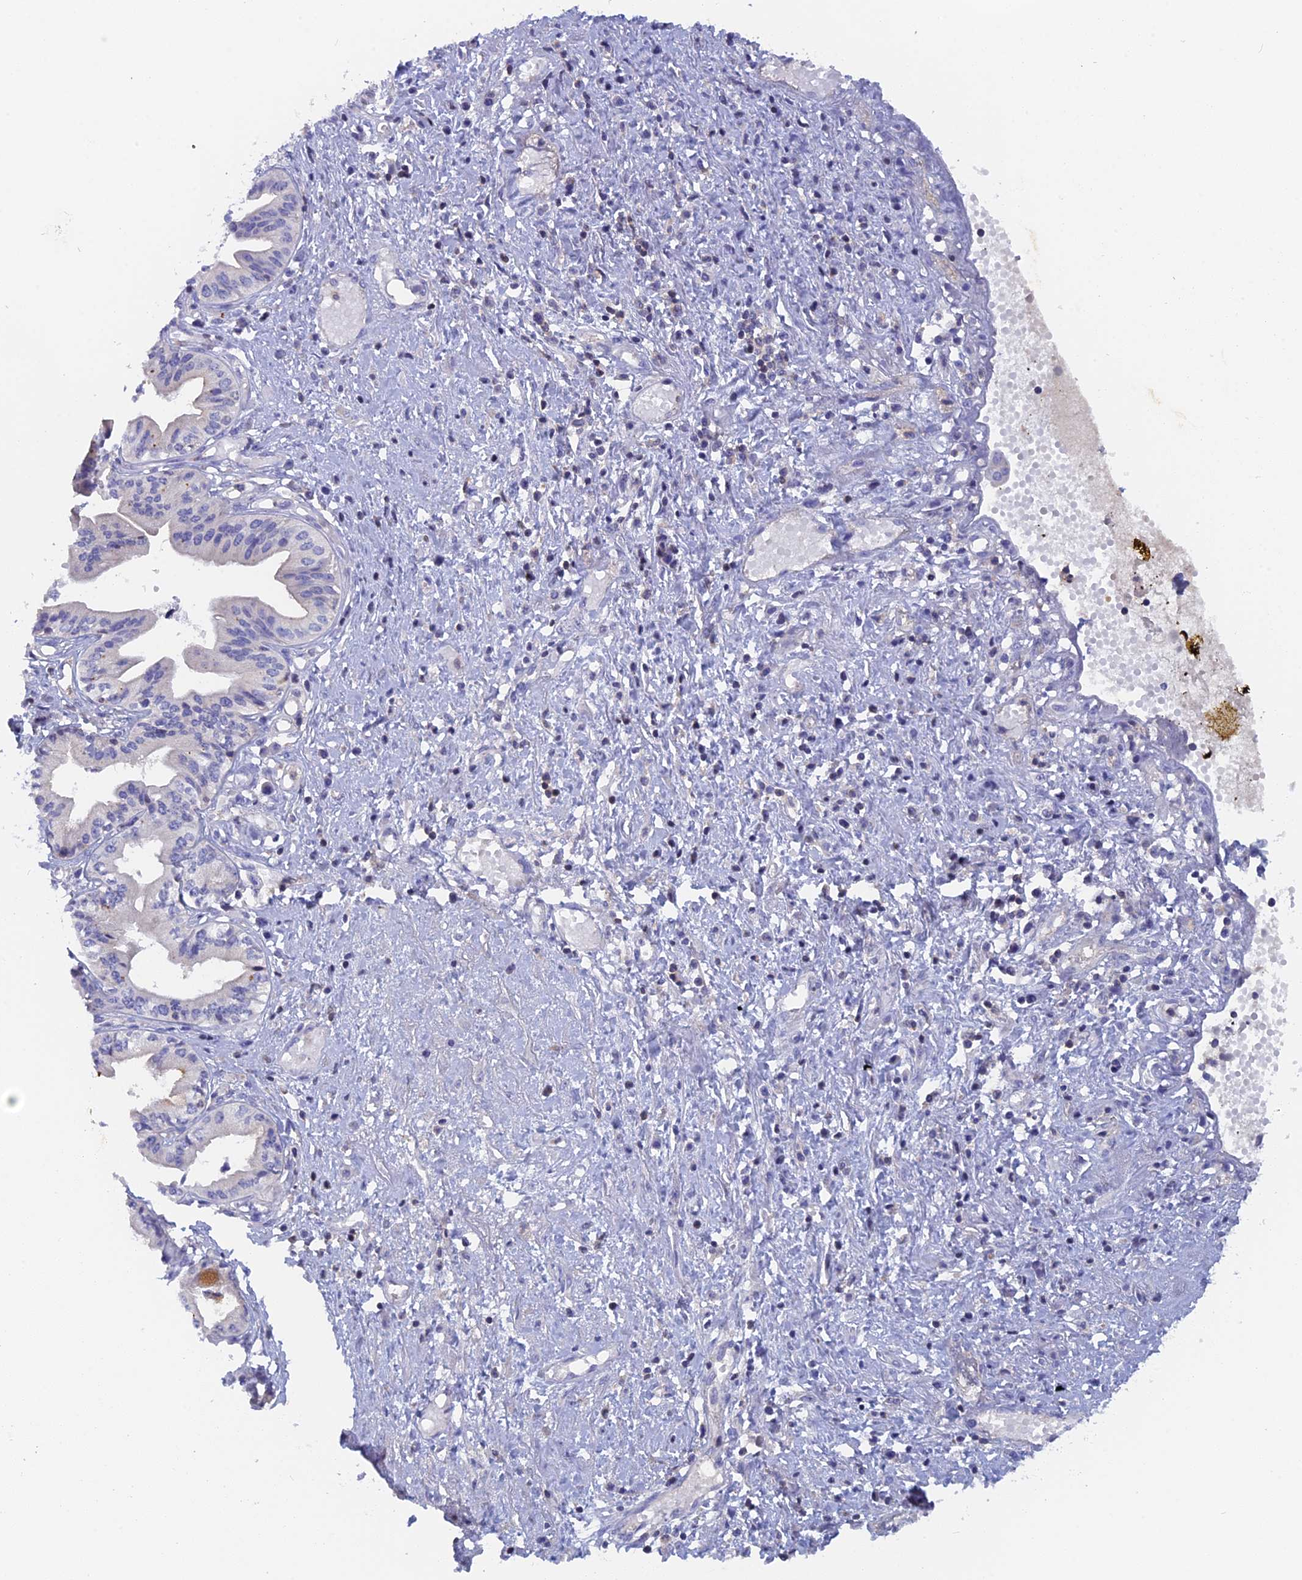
{"staining": {"intensity": "negative", "quantity": "none", "location": "none"}, "tissue": "pancreatic cancer", "cell_type": "Tumor cells", "image_type": "cancer", "snomed": [{"axis": "morphology", "description": "Adenocarcinoma, NOS"}, {"axis": "topography", "description": "Pancreas"}], "caption": "Photomicrograph shows no significant protein positivity in tumor cells of pancreatic adenocarcinoma. The staining is performed using DAB brown chromogen with nuclei counter-stained in using hematoxylin.", "gene": "ACP7", "patient": {"sex": "female", "age": 50}}